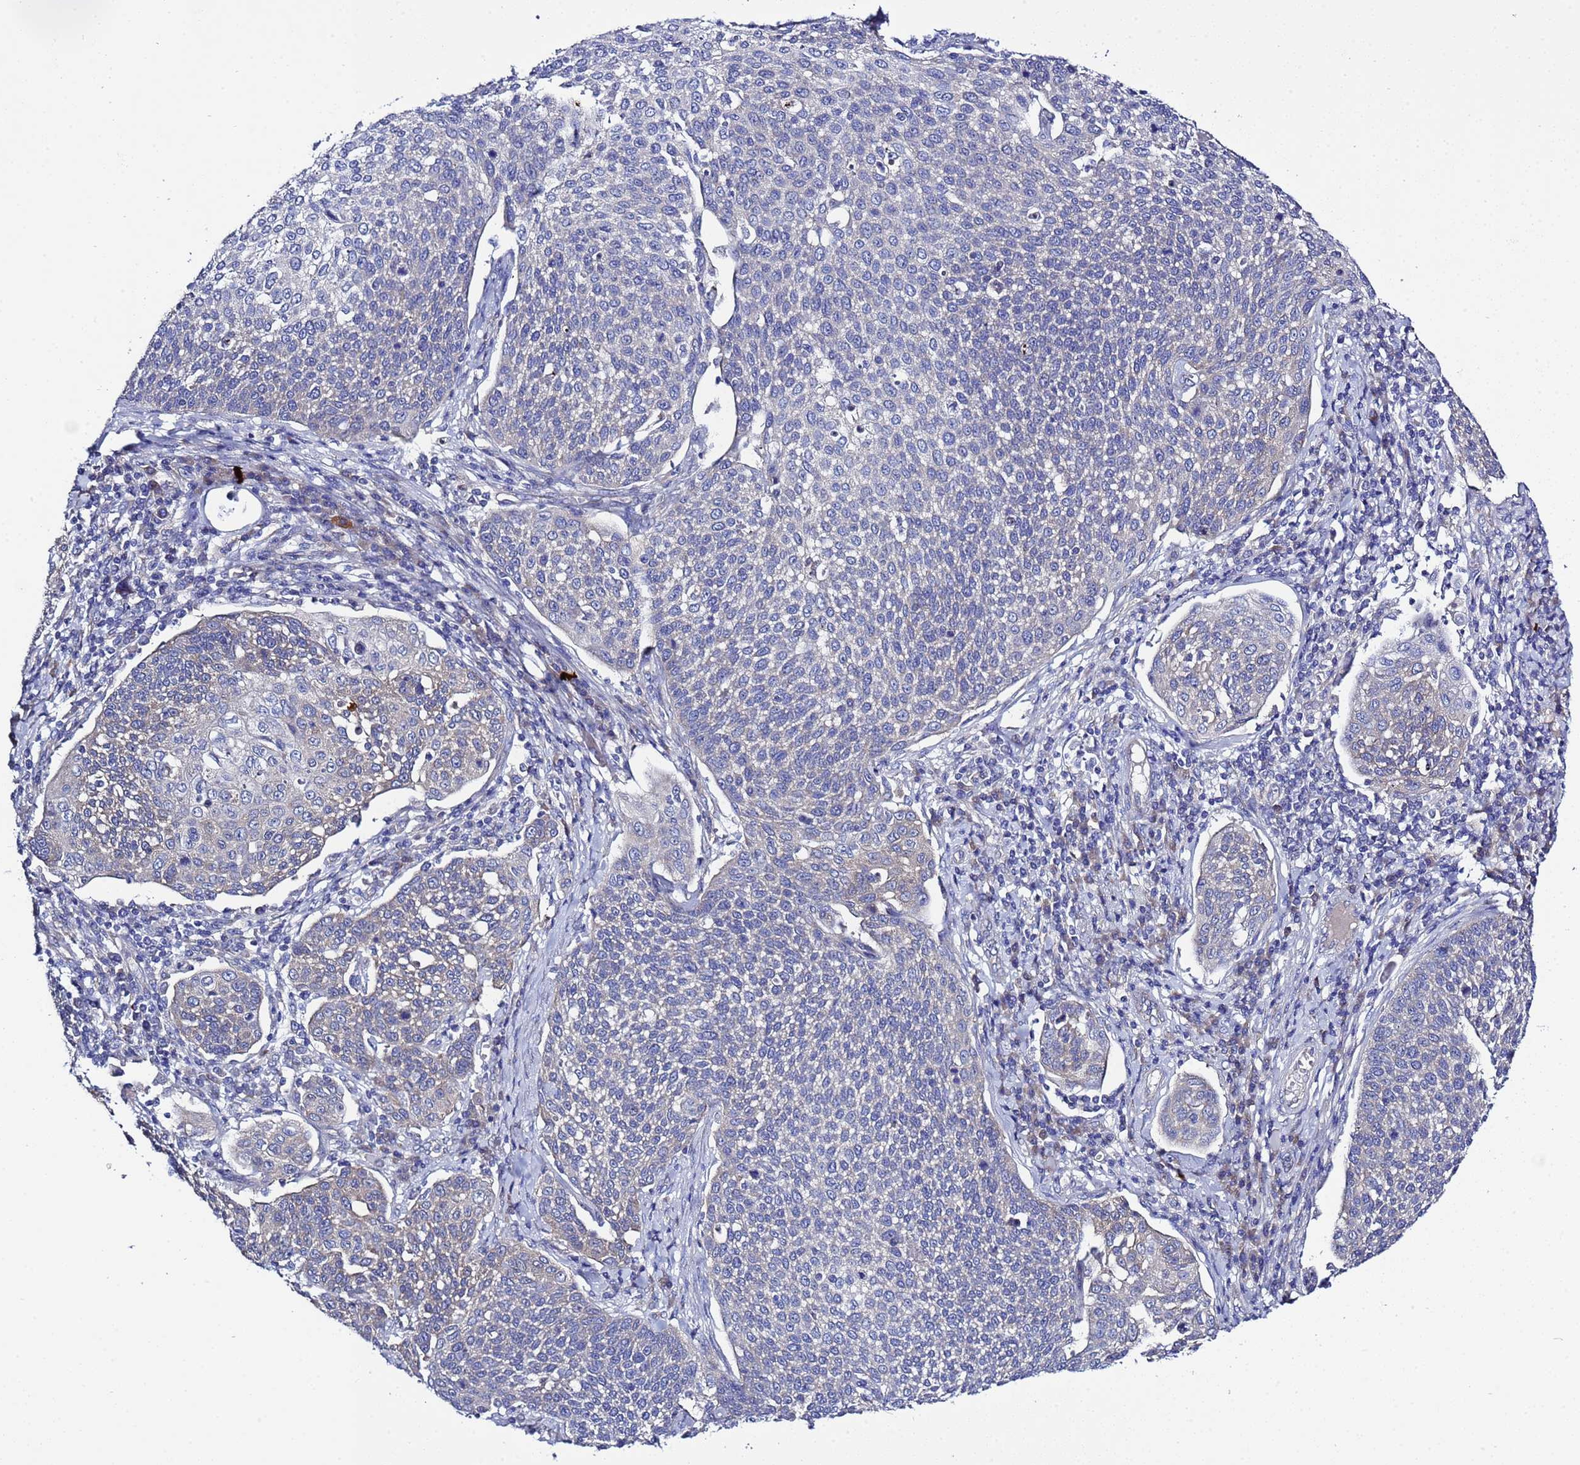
{"staining": {"intensity": "negative", "quantity": "none", "location": "none"}, "tissue": "cervical cancer", "cell_type": "Tumor cells", "image_type": "cancer", "snomed": [{"axis": "morphology", "description": "Squamous cell carcinoma, NOS"}, {"axis": "topography", "description": "Cervix"}], "caption": "Human cervical squamous cell carcinoma stained for a protein using immunohistochemistry (IHC) shows no staining in tumor cells.", "gene": "RC3H2", "patient": {"sex": "female", "age": 34}}